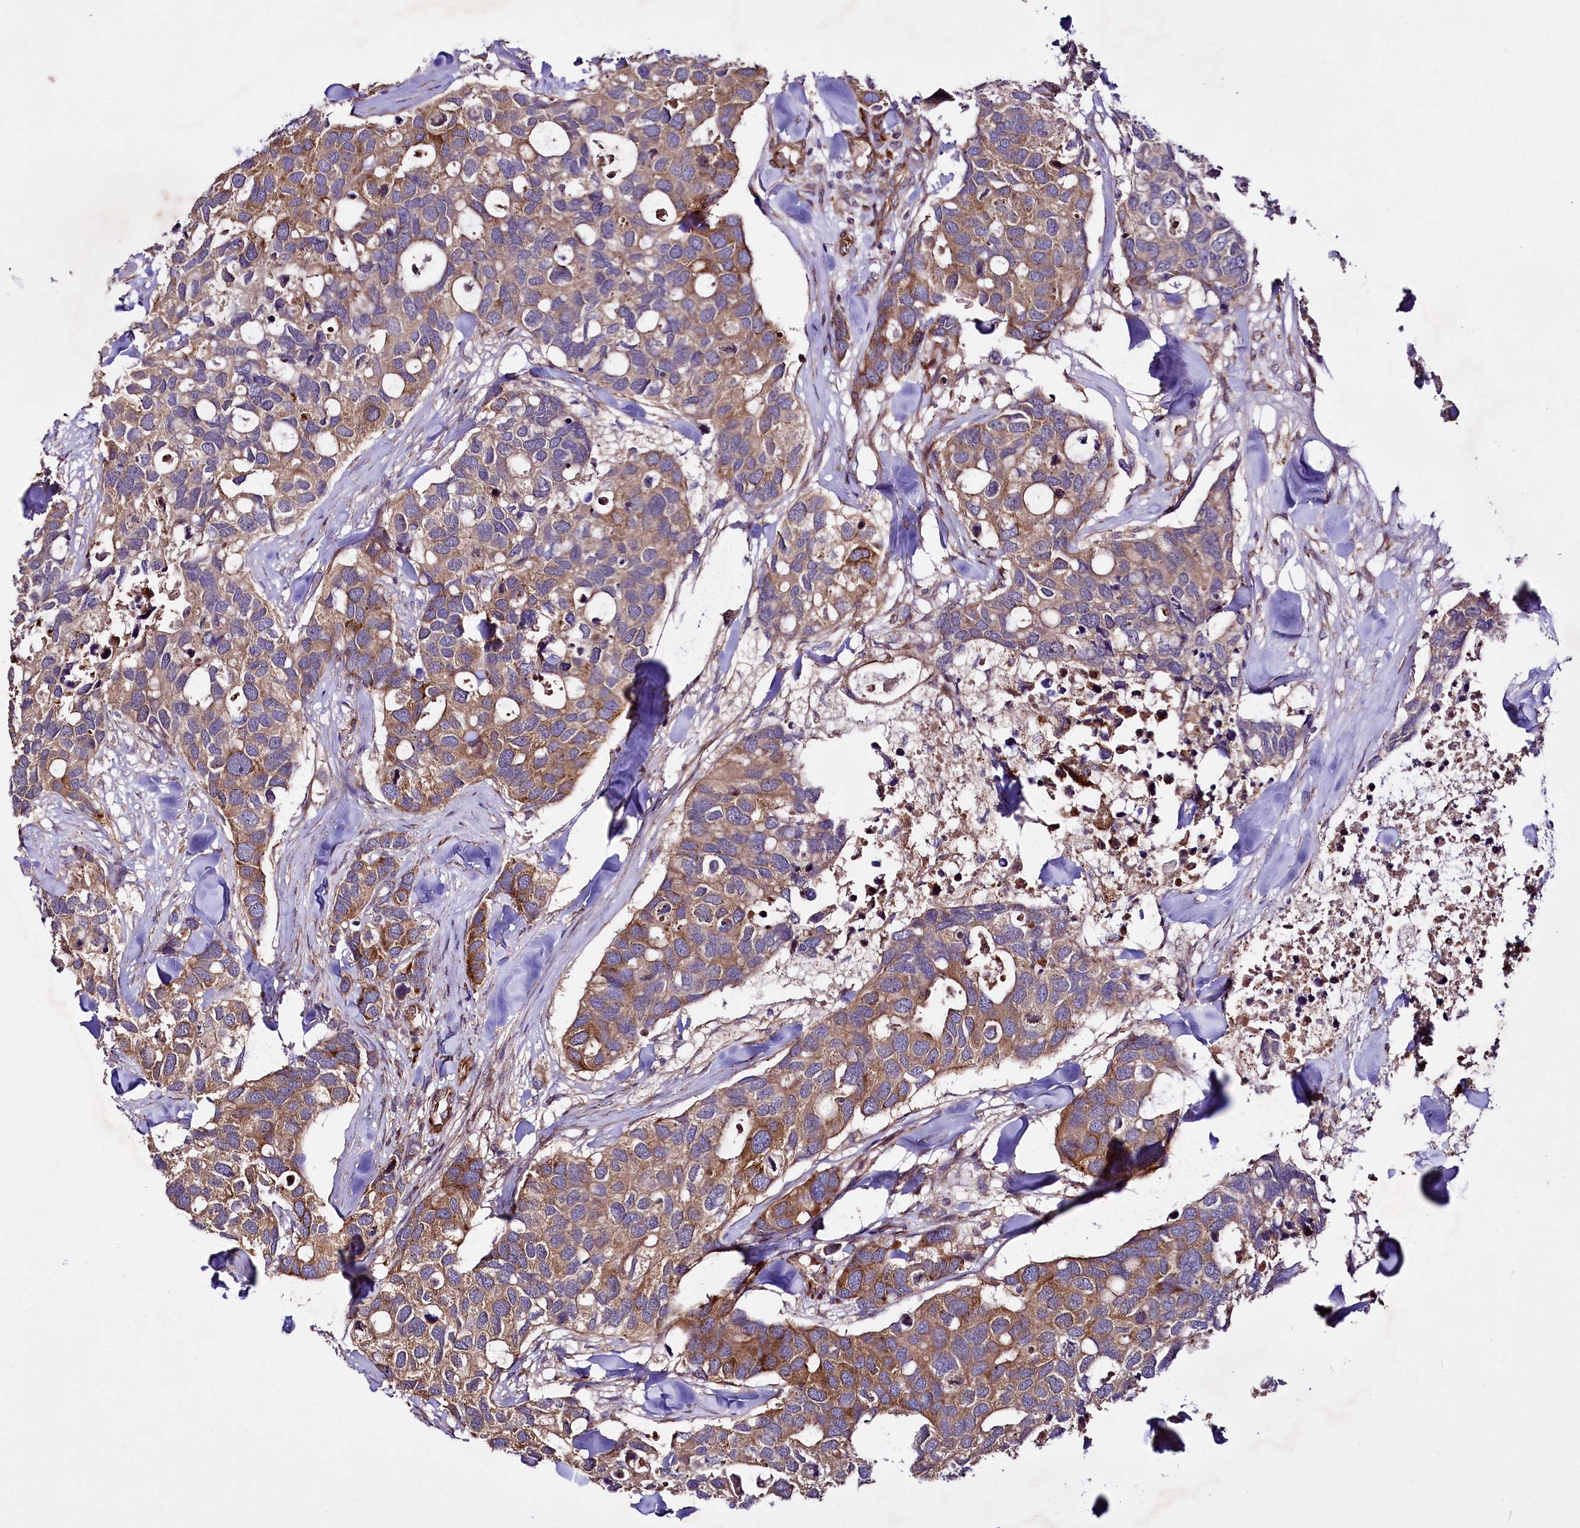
{"staining": {"intensity": "moderate", "quantity": ">75%", "location": "cytoplasmic/membranous"}, "tissue": "breast cancer", "cell_type": "Tumor cells", "image_type": "cancer", "snomed": [{"axis": "morphology", "description": "Duct carcinoma"}, {"axis": "topography", "description": "Breast"}], "caption": "Immunohistochemistry image of breast intraductal carcinoma stained for a protein (brown), which exhibits medium levels of moderate cytoplasmic/membranous positivity in approximately >75% of tumor cells.", "gene": "SPATS2", "patient": {"sex": "female", "age": 83}}